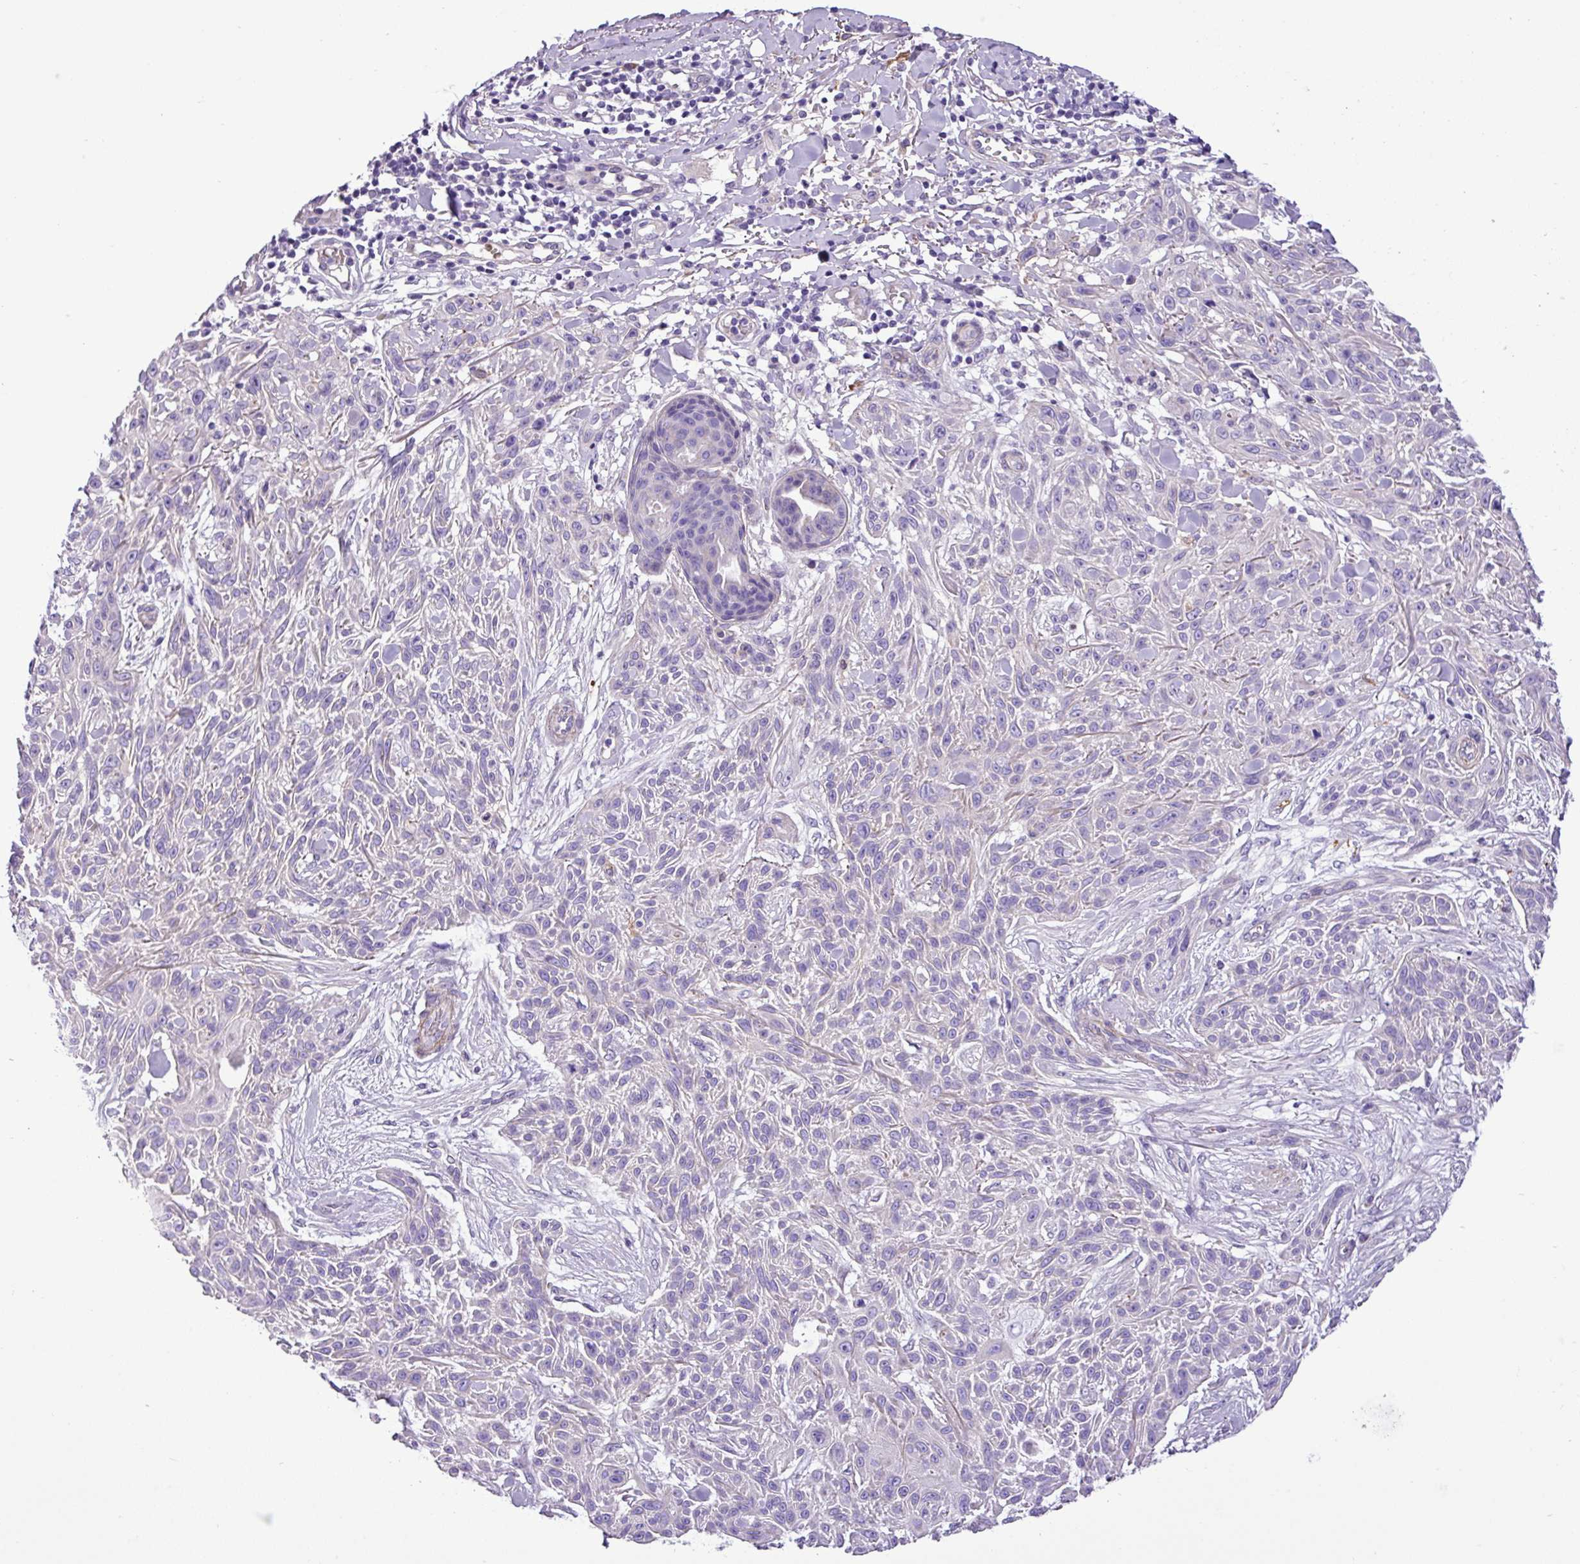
{"staining": {"intensity": "negative", "quantity": "none", "location": "none"}, "tissue": "skin cancer", "cell_type": "Tumor cells", "image_type": "cancer", "snomed": [{"axis": "morphology", "description": "Squamous cell carcinoma, NOS"}, {"axis": "topography", "description": "Skin"}], "caption": "DAB (3,3'-diaminobenzidine) immunohistochemical staining of human squamous cell carcinoma (skin) shows no significant expression in tumor cells.", "gene": "C11orf91", "patient": {"sex": "male", "age": 86}}